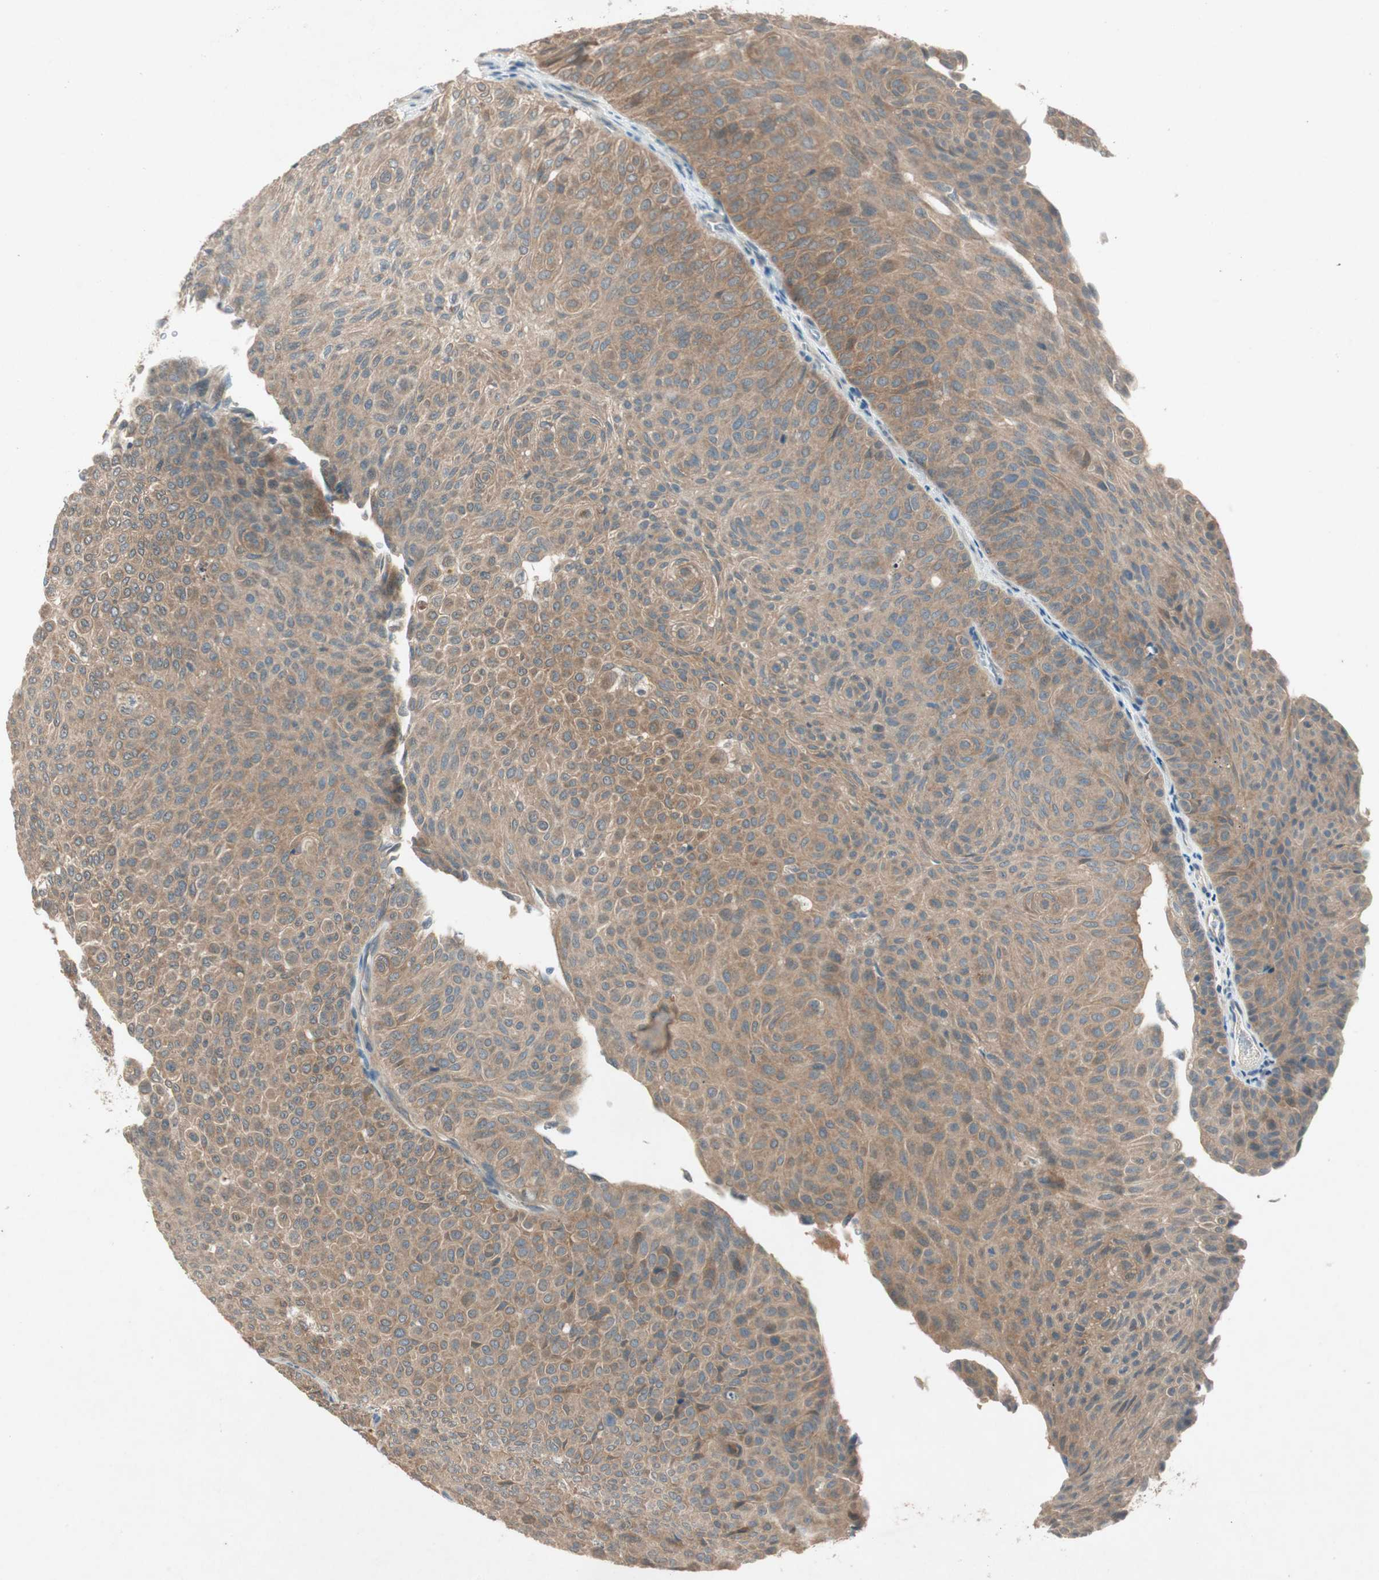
{"staining": {"intensity": "moderate", "quantity": ">75%", "location": "cytoplasmic/membranous"}, "tissue": "urothelial cancer", "cell_type": "Tumor cells", "image_type": "cancer", "snomed": [{"axis": "morphology", "description": "Urothelial carcinoma, Low grade"}, {"axis": "topography", "description": "Urinary bladder"}], "caption": "Low-grade urothelial carcinoma stained with a protein marker reveals moderate staining in tumor cells.", "gene": "NCLN", "patient": {"sex": "male", "age": 78}}